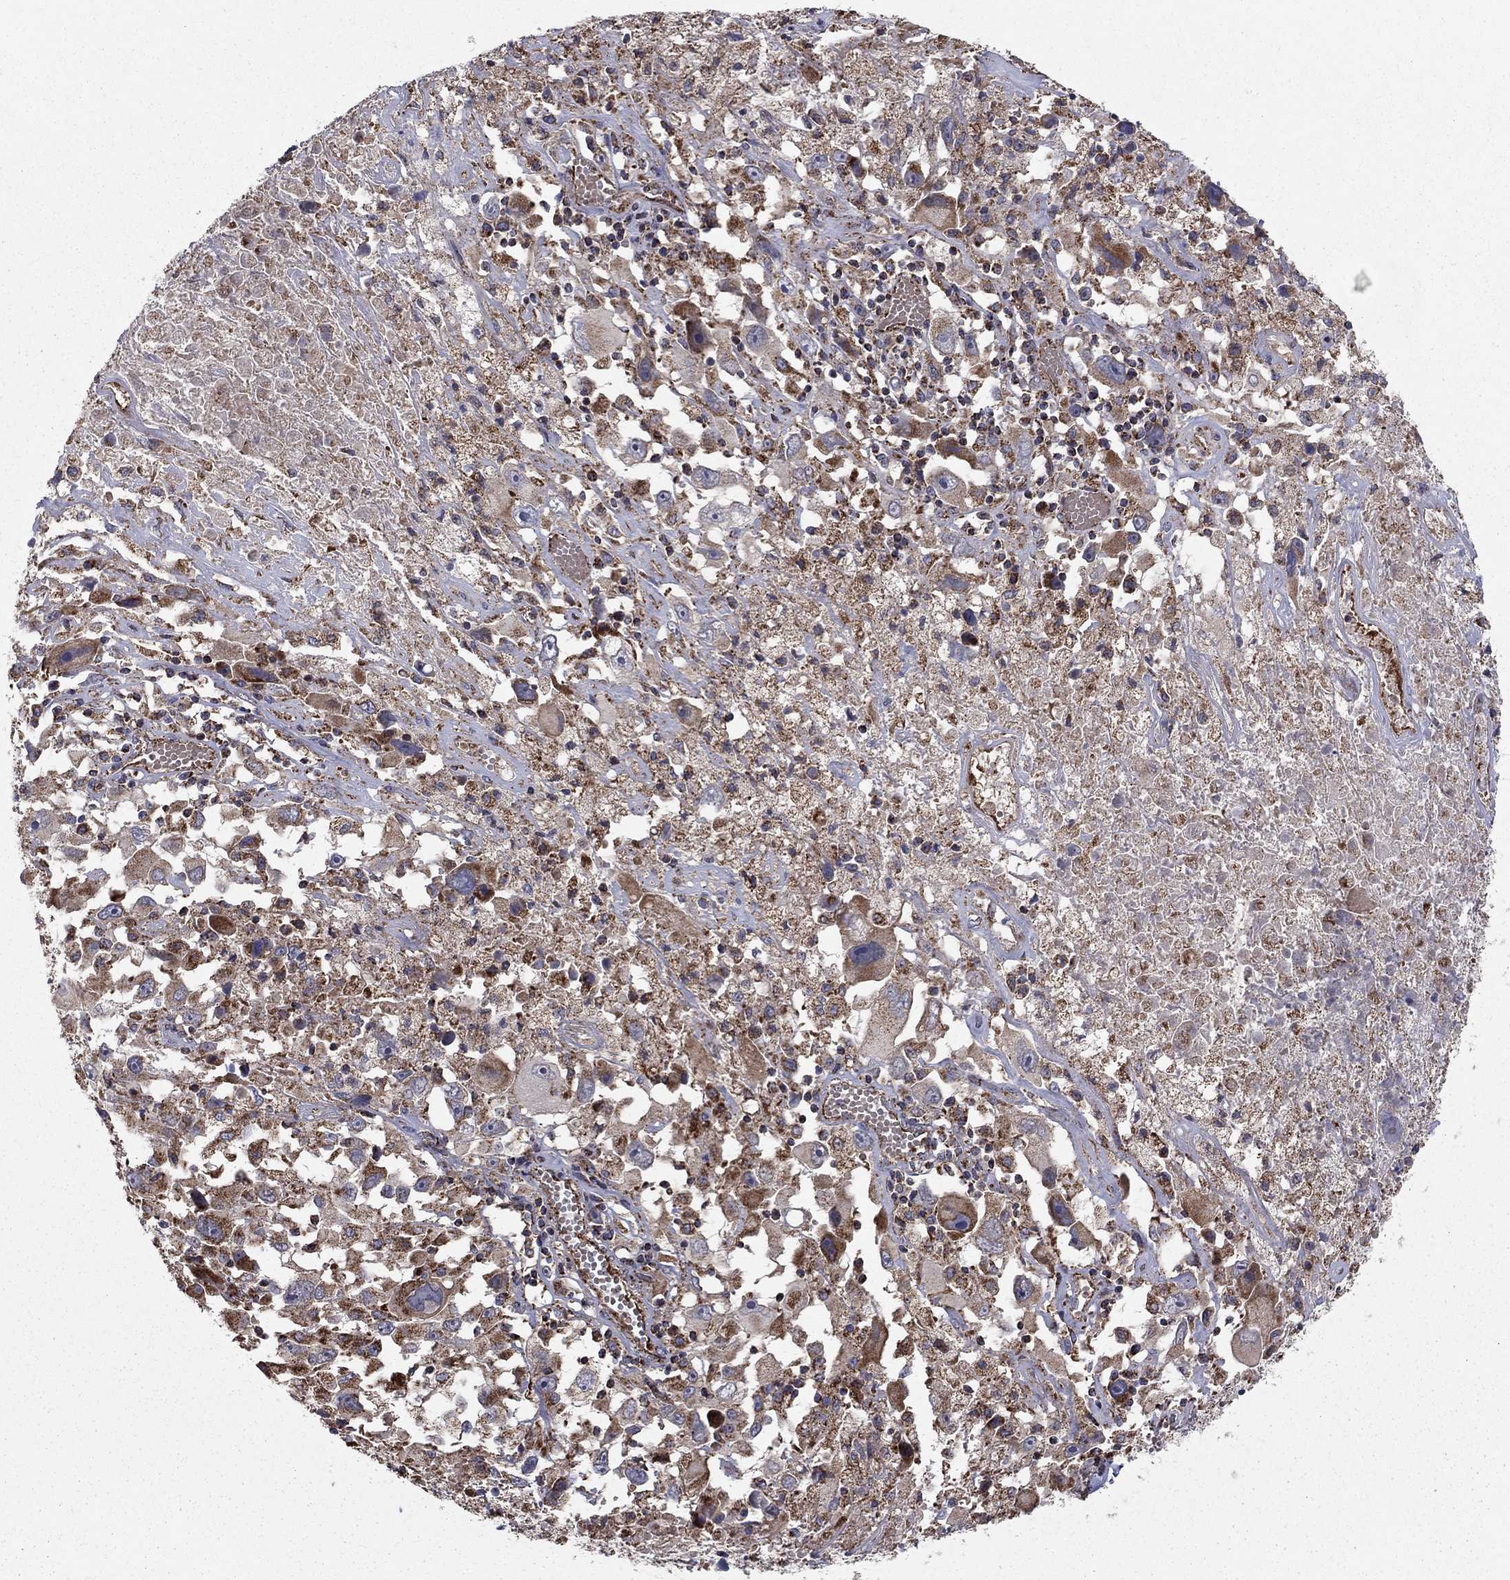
{"staining": {"intensity": "moderate", "quantity": "<25%", "location": "cytoplasmic/membranous"}, "tissue": "melanoma", "cell_type": "Tumor cells", "image_type": "cancer", "snomed": [{"axis": "morphology", "description": "Malignant melanoma, Metastatic site"}, {"axis": "topography", "description": "Soft tissue"}], "caption": "Moderate cytoplasmic/membranous positivity for a protein is present in approximately <25% of tumor cells of malignant melanoma (metastatic site) using immunohistochemistry (IHC).", "gene": "NDUFS8", "patient": {"sex": "male", "age": 50}}